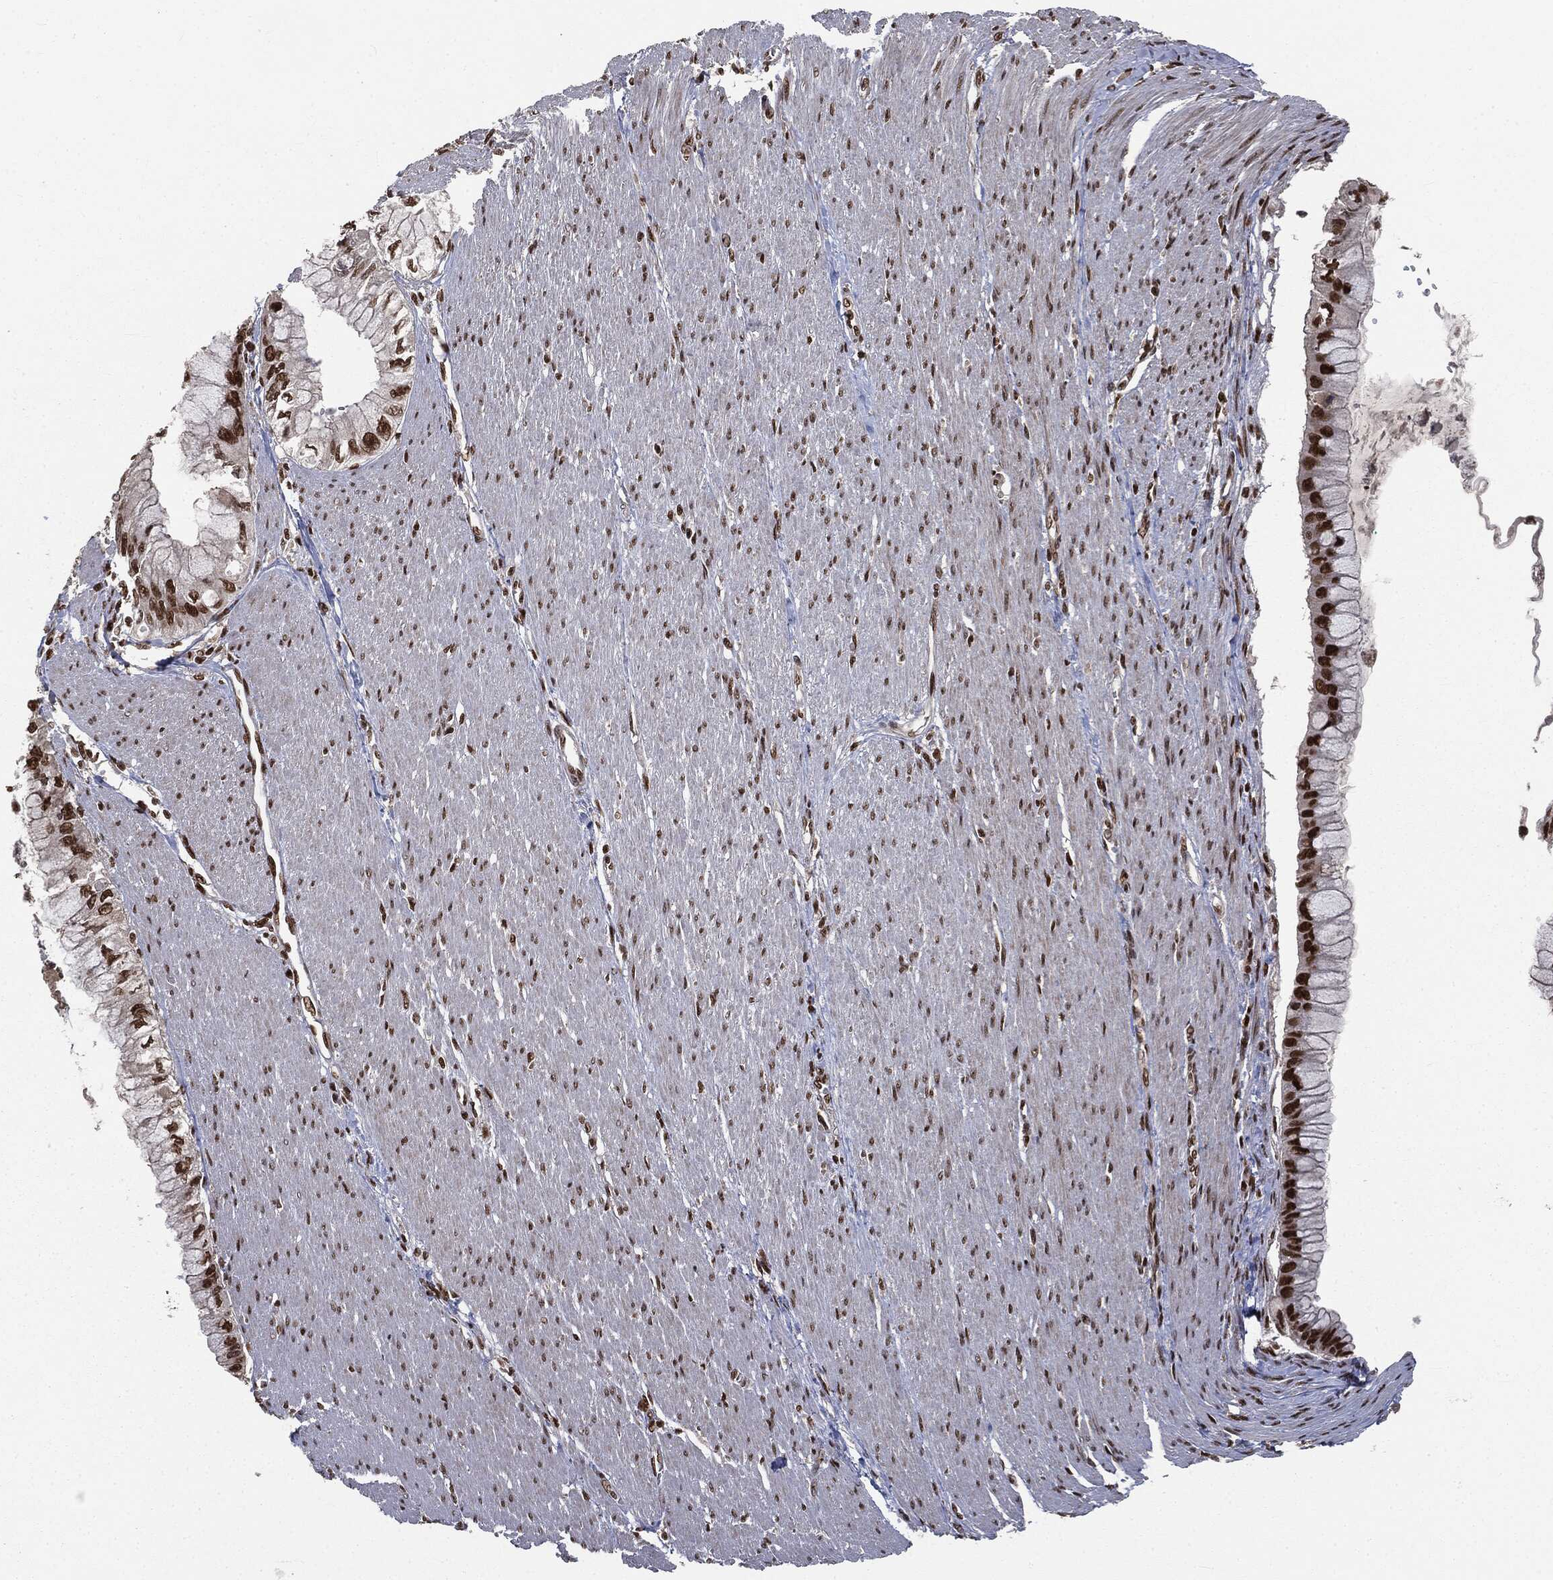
{"staining": {"intensity": "strong", "quantity": ">75%", "location": "nuclear"}, "tissue": "pancreatic cancer", "cell_type": "Tumor cells", "image_type": "cancer", "snomed": [{"axis": "morphology", "description": "Adenocarcinoma, NOS"}, {"axis": "topography", "description": "Pancreas"}], "caption": "DAB immunohistochemical staining of pancreatic cancer exhibits strong nuclear protein expression in about >75% of tumor cells.", "gene": "DPH2", "patient": {"sex": "male", "age": 48}}